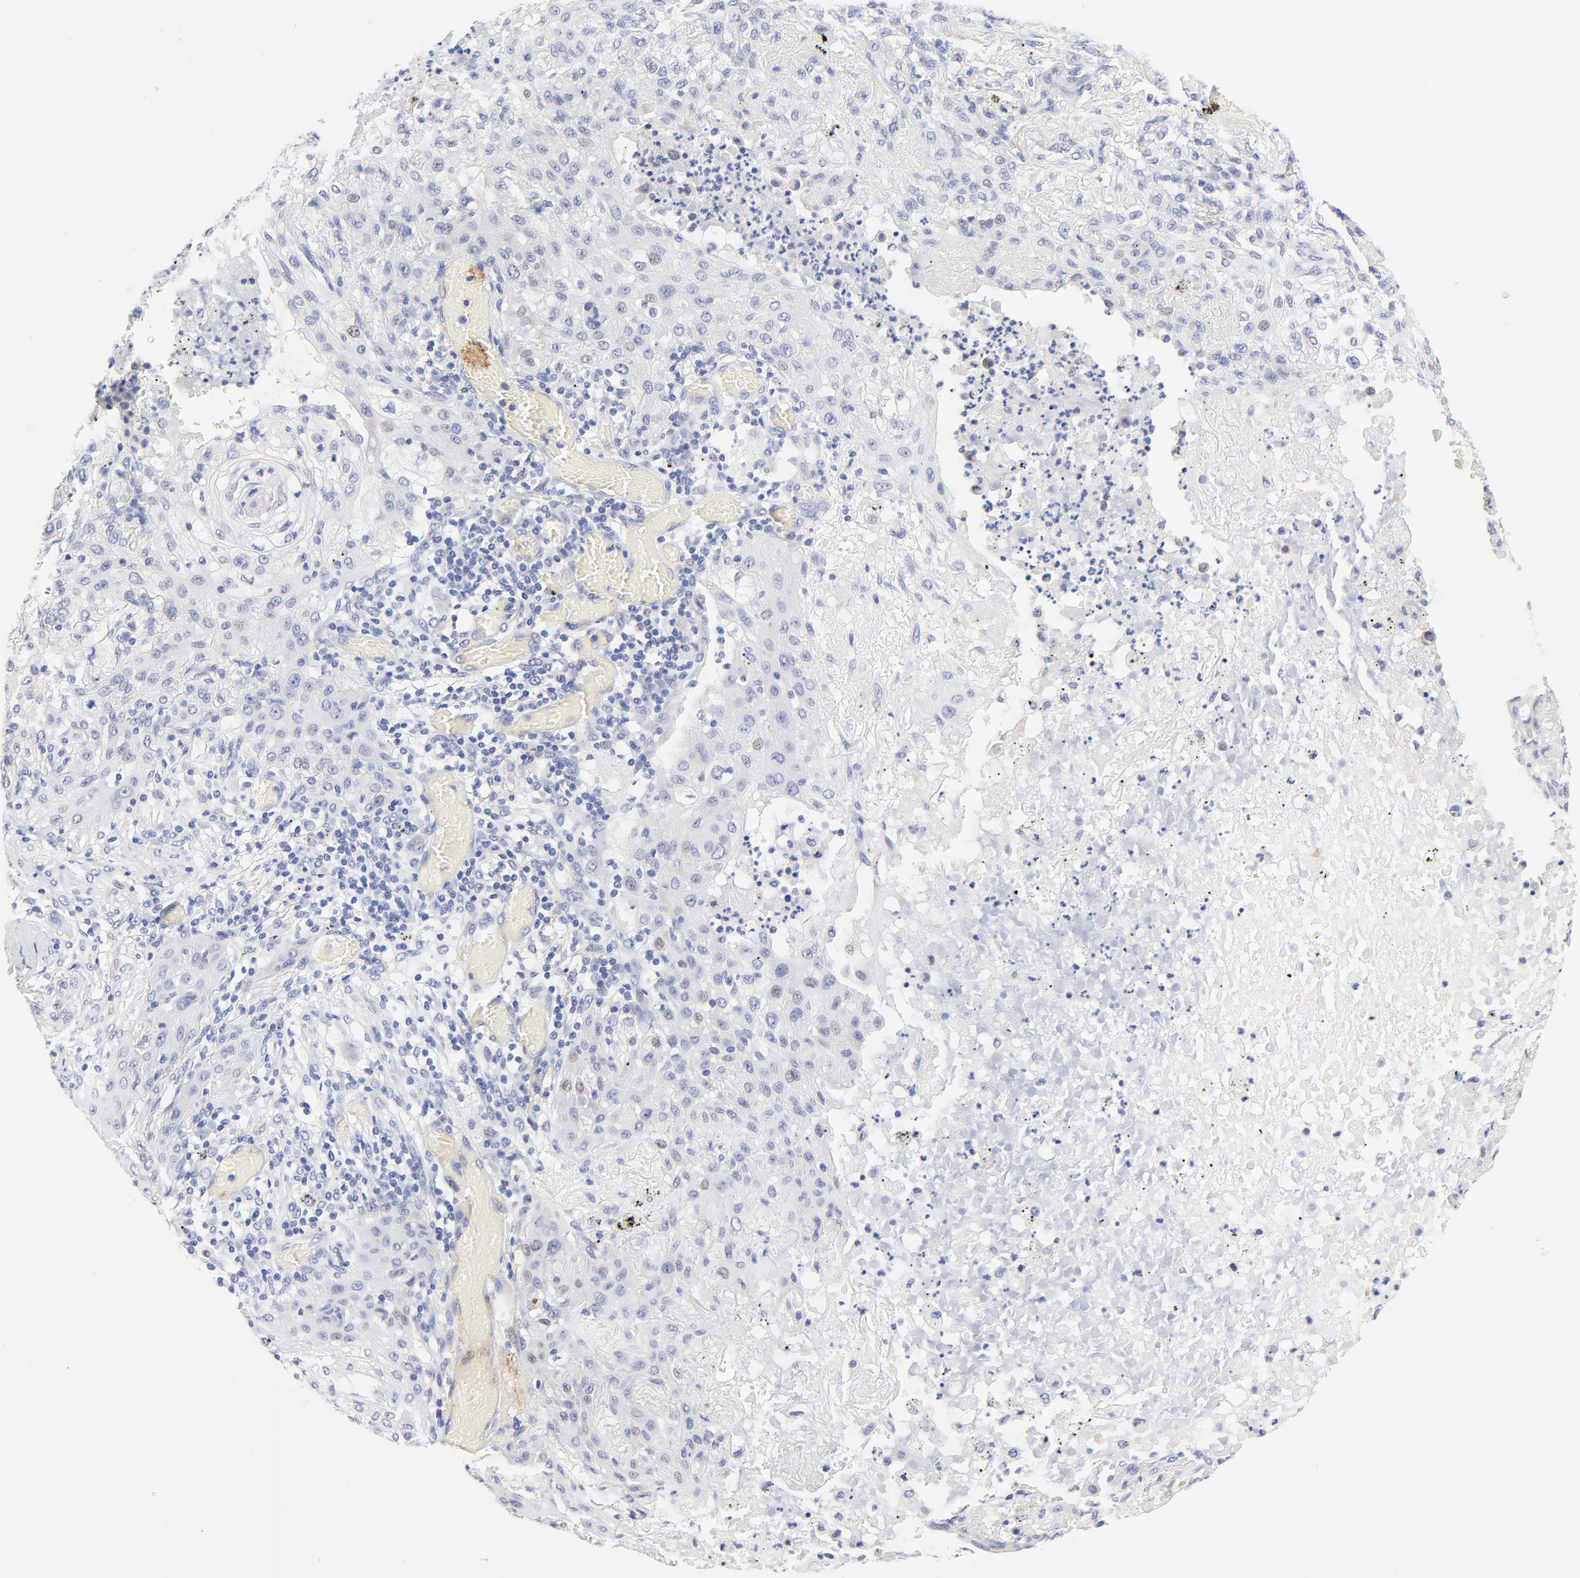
{"staining": {"intensity": "negative", "quantity": "none", "location": "none"}, "tissue": "lung cancer", "cell_type": "Tumor cells", "image_type": "cancer", "snomed": [{"axis": "morphology", "description": "Squamous cell carcinoma, NOS"}, {"axis": "topography", "description": "Lung"}], "caption": "Immunohistochemistry photomicrograph of neoplastic tissue: lung cancer (squamous cell carcinoma) stained with DAB (3,3'-diaminobenzidine) reveals no significant protein staining in tumor cells. (DAB immunohistochemistry (IHC) visualized using brightfield microscopy, high magnification).", "gene": "FAM117B", "patient": {"sex": "female", "age": 47}}